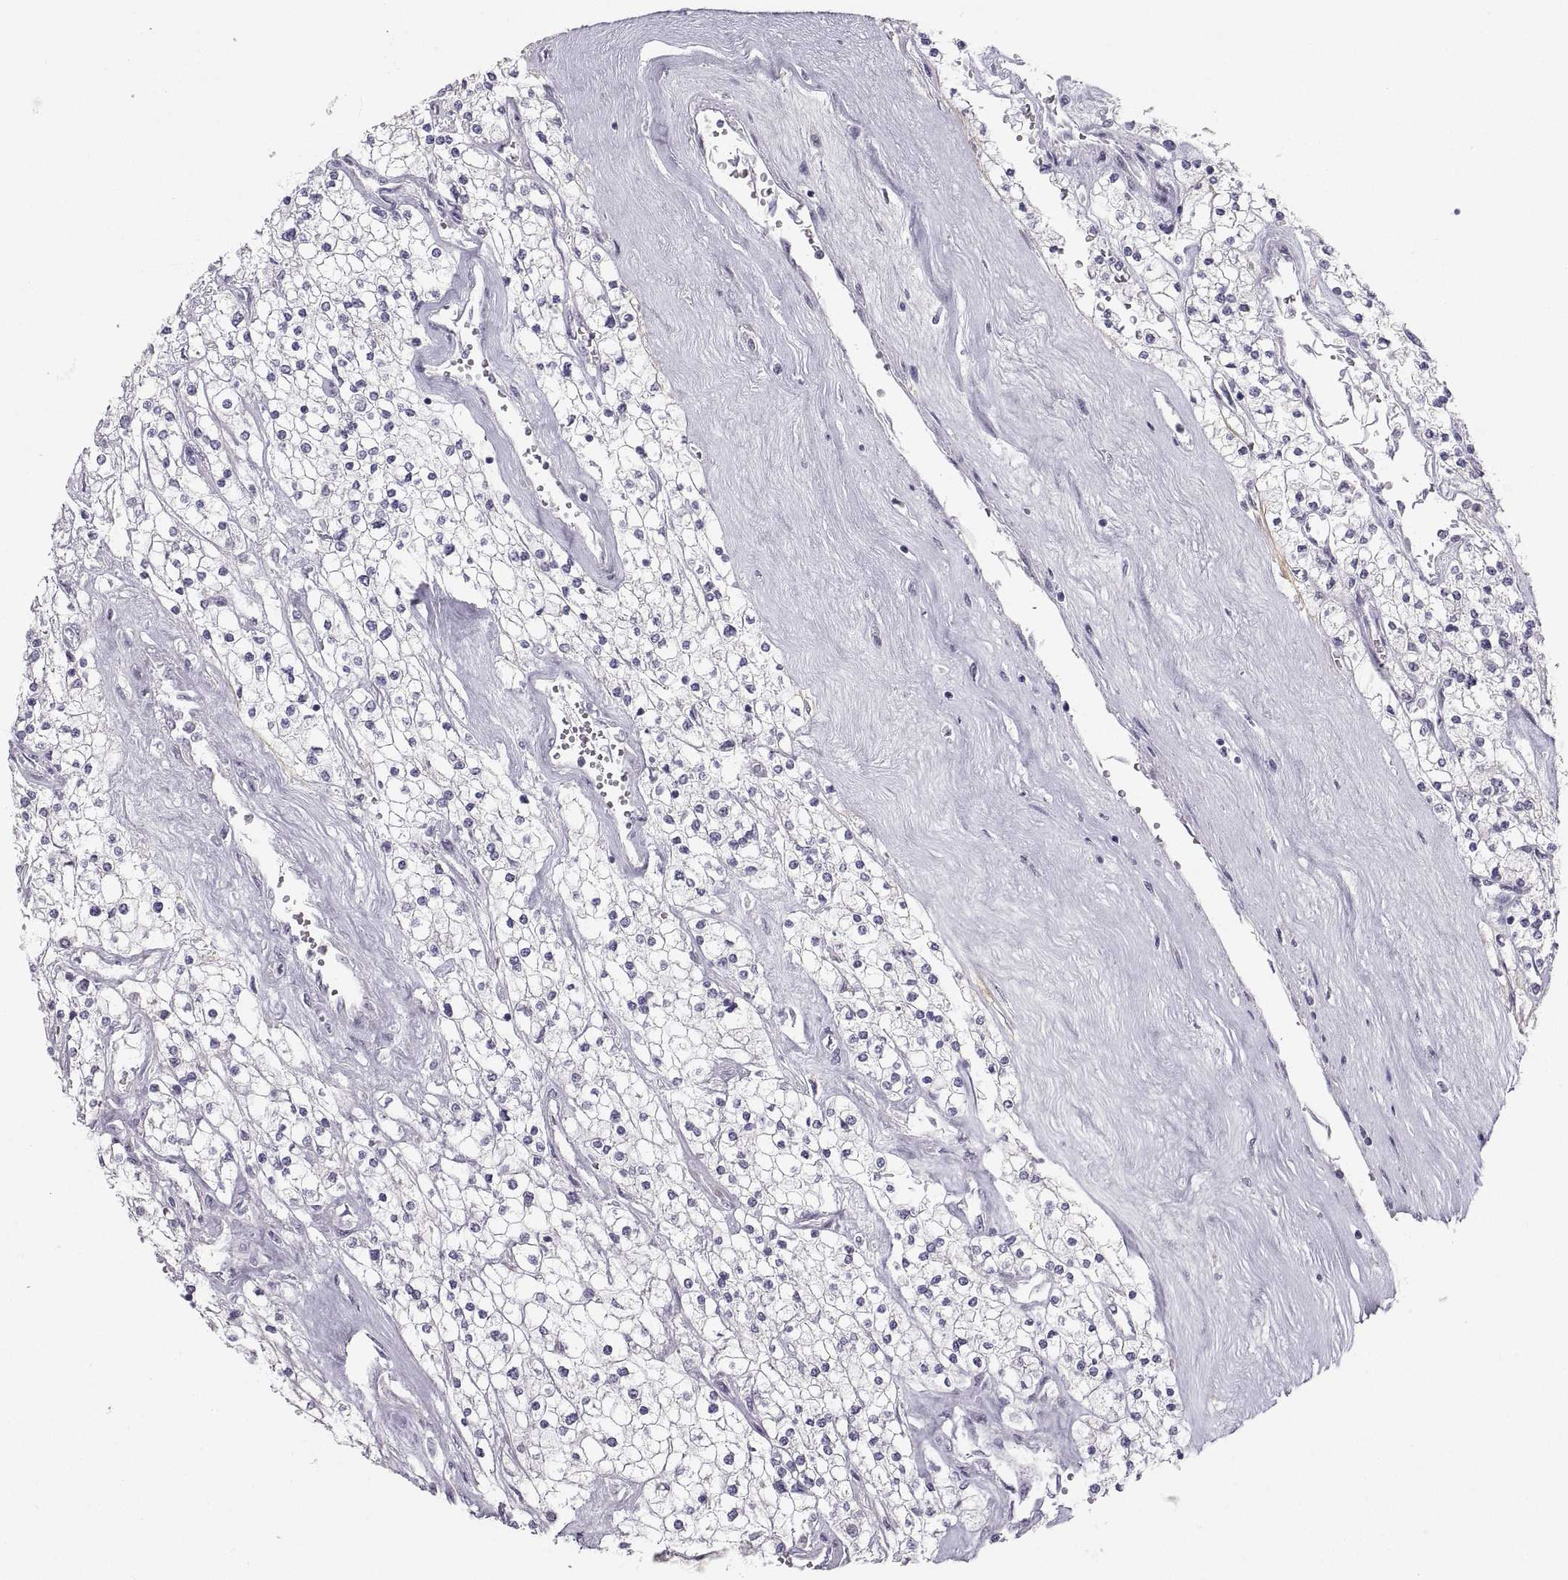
{"staining": {"intensity": "negative", "quantity": "none", "location": "none"}, "tissue": "renal cancer", "cell_type": "Tumor cells", "image_type": "cancer", "snomed": [{"axis": "morphology", "description": "Adenocarcinoma, NOS"}, {"axis": "topography", "description": "Kidney"}], "caption": "This is a image of IHC staining of renal cancer (adenocarcinoma), which shows no positivity in tumor cells.", "gene": "ZNF185", "patient": {"sex": "male", "age": 80}}